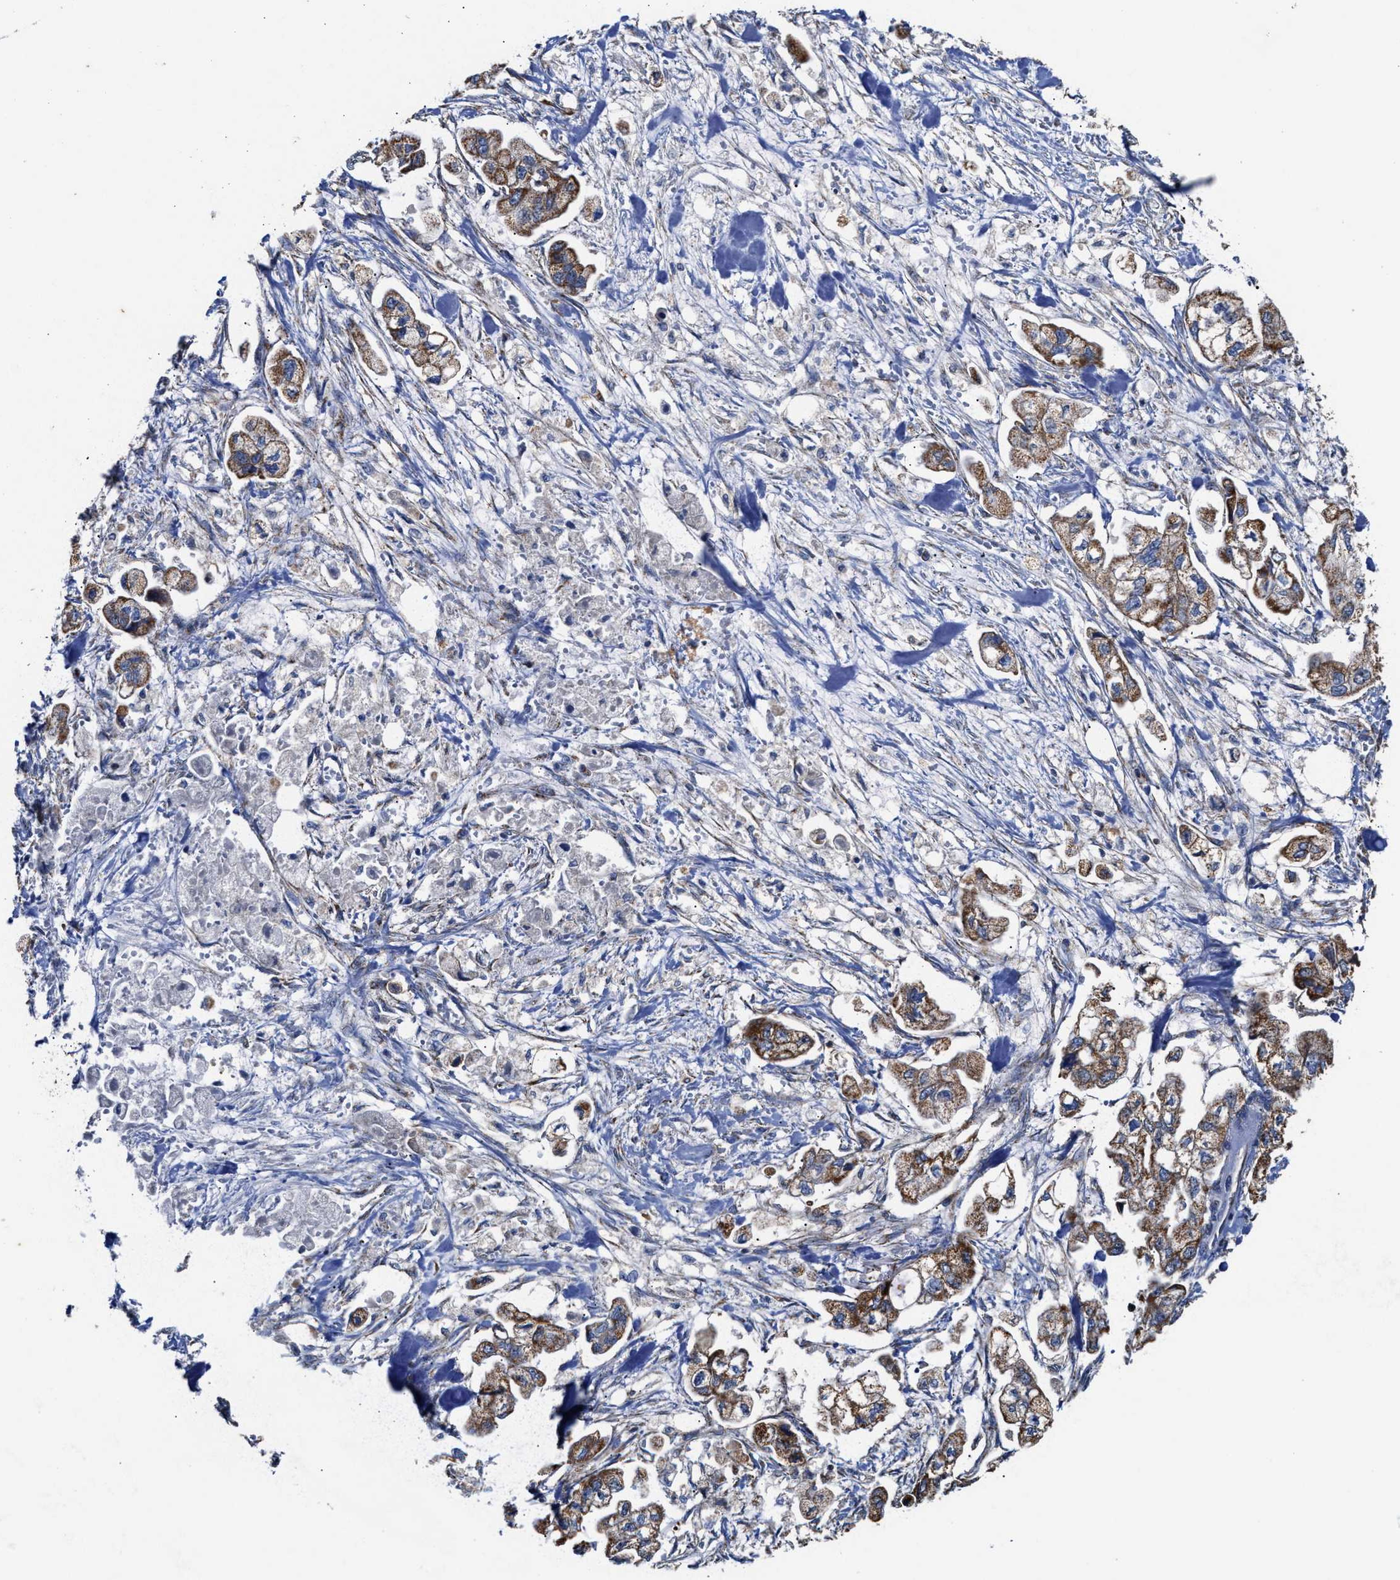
{"staining": {"intensity": "moderate", "quantity": ">75%", "location": "cytoplasmic/membranous"}, "tissue": "stomach cancer", "cell_type": "Tumor cells", "image_type": "cancer", "snomed": [{"axis": "morphology", "description": "Normal tissue, NOS"}, {"axis": "morphology", "description": "Adenocarcinoma, NOS"}, {"axis": "topography", "description": "Stomach"}], "caption": "High-power microscopy captured an immunohistochemistry (IHC) histopathology image of adenocarcinoma (stomach), revealing moderate cytoplasmic/membranous expression in about >75% of tumor cells.", "gene": "MECR", "patient": {"sex": "male", "age": 62}}